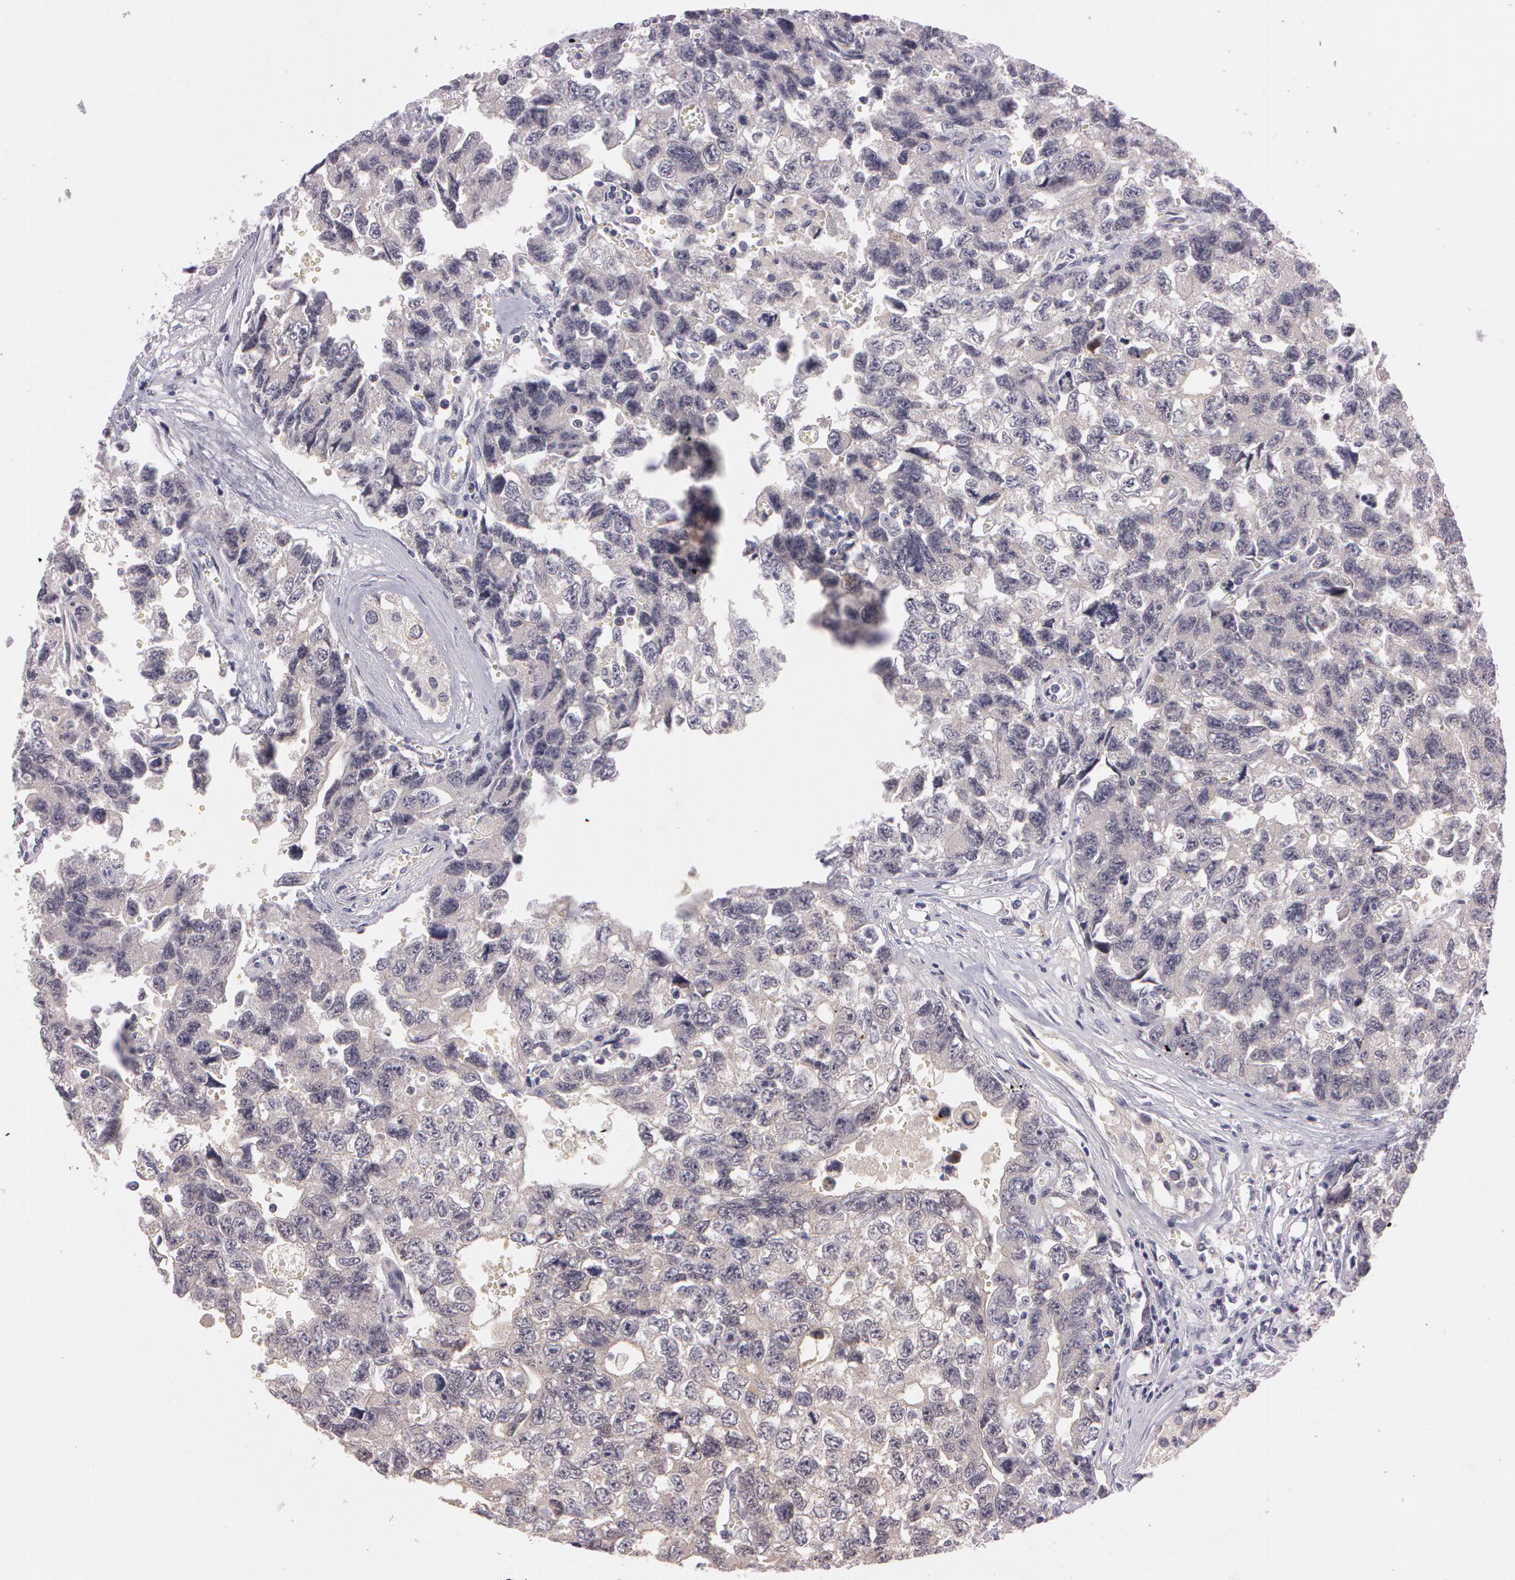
{"staining": {"intensity": "weak", "quantity": "25%-75%", "location": "cytoplasmic/membranous"}, "tissue": "testis cancer", "cell_type": "Tumor cells", "image_type": "cancer", "snomed": [{"axis": "morphology", "description": "Carcinoma, Embryonal, NOS"}, {"axis": "topography", "description": "Testis"}], "caption": "The photomicrograph displays a brown stain indicating the presence of a protein in the cytoplasmic/membranous of tumor cells in testis cancer (embryonal carcinoma).", "gene": "MXRA5", "patient": {"sex": "male", "age": 31}}